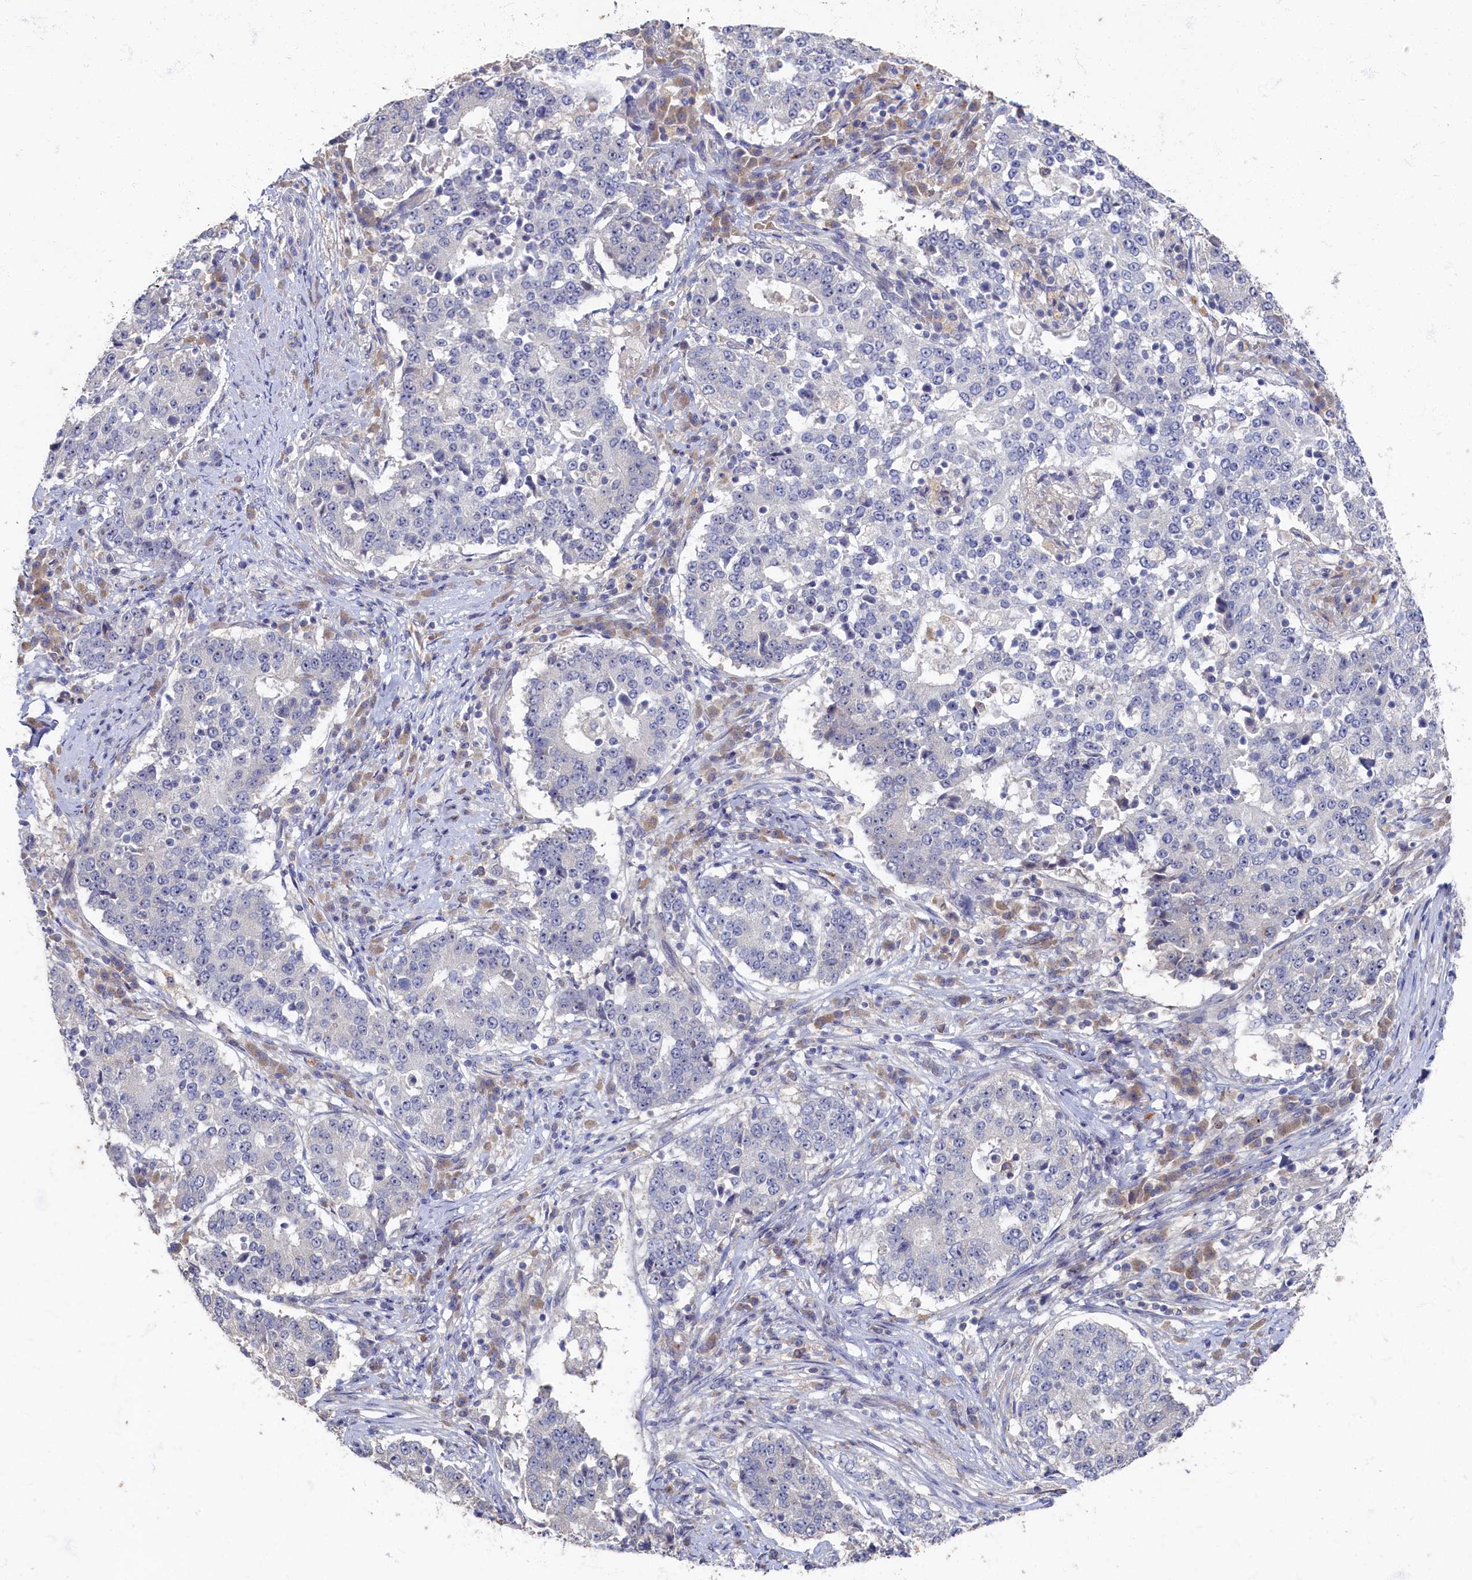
{"staining": {"intensity": "negative", "quantity": "none", "location": "none"}, "tissue": "stomach cancer", "cell_type": "Tumor cells", "image_type": "cancer", "snomed": [{"axis": "morphology", "description": "Adenocarcinoma, NOS"}, {"axis": "topography", "description": "Stomach"}], "caption": "The micrograph shows no staining of tumor cells in stomach cancer (adenocarcinoma).", "gene": "HUNK", "patient": {"sex": "male", "age": 59}}